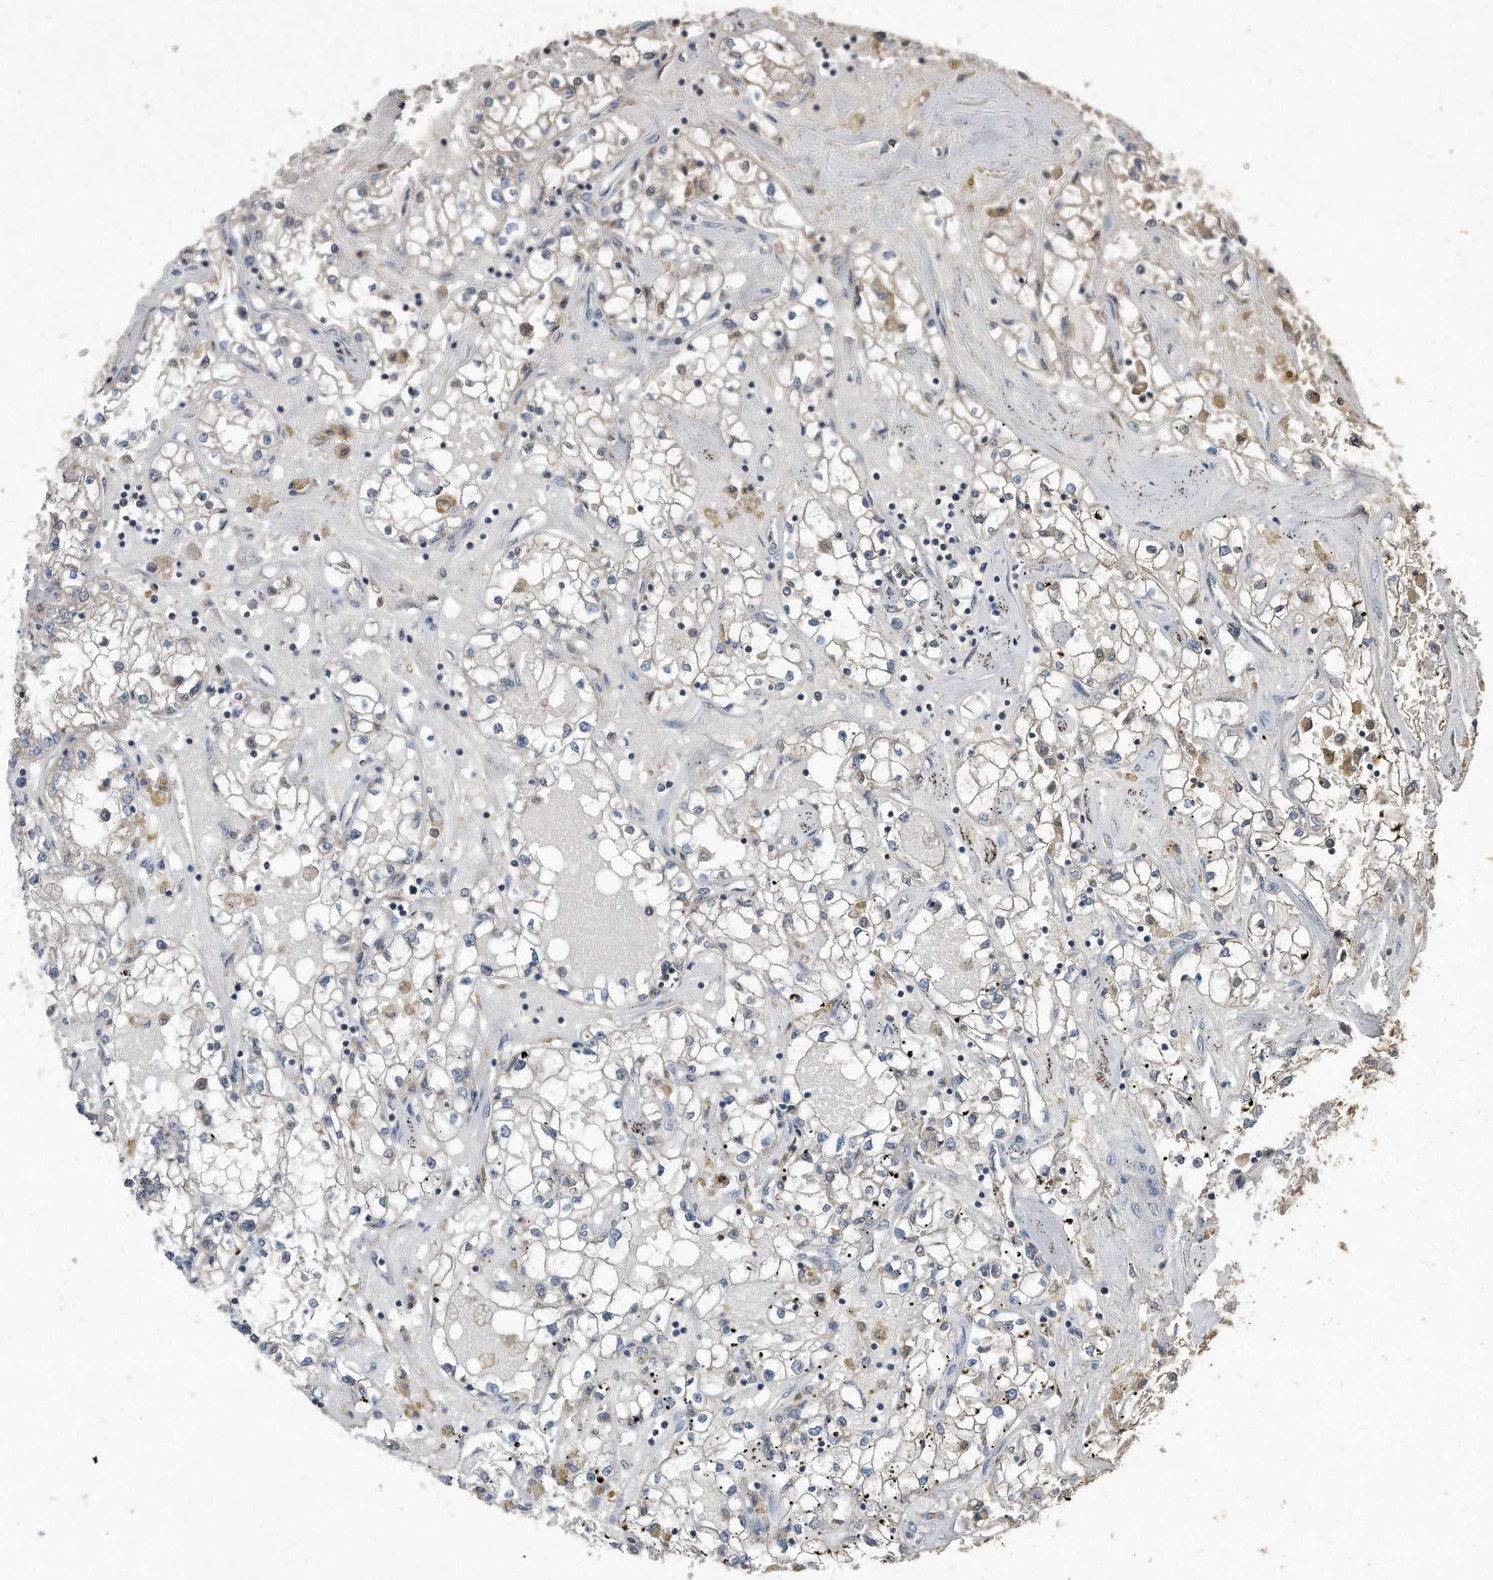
{"staining": {"intensity": "negative", "quantity": "none", "location": "none"}, "tissue": "renal cancer", "cell_type": "Tumor cells", "image_type": "cancer", "snomed": [{"axis": "morphology", "description": "Adenocarcinoma, NOS"}, {"axis": "topography", "description": "Kidney"}], "caption": "The histopathology image reveals no significant positivity in tumor cells of renal cancer. Brightfield microscopy of IHC stained with DAB (brown) and hematoxylin (blue), captured at high magnification.", "gene": "SDHA", "patient": {"sex": "male", "age": 56}}